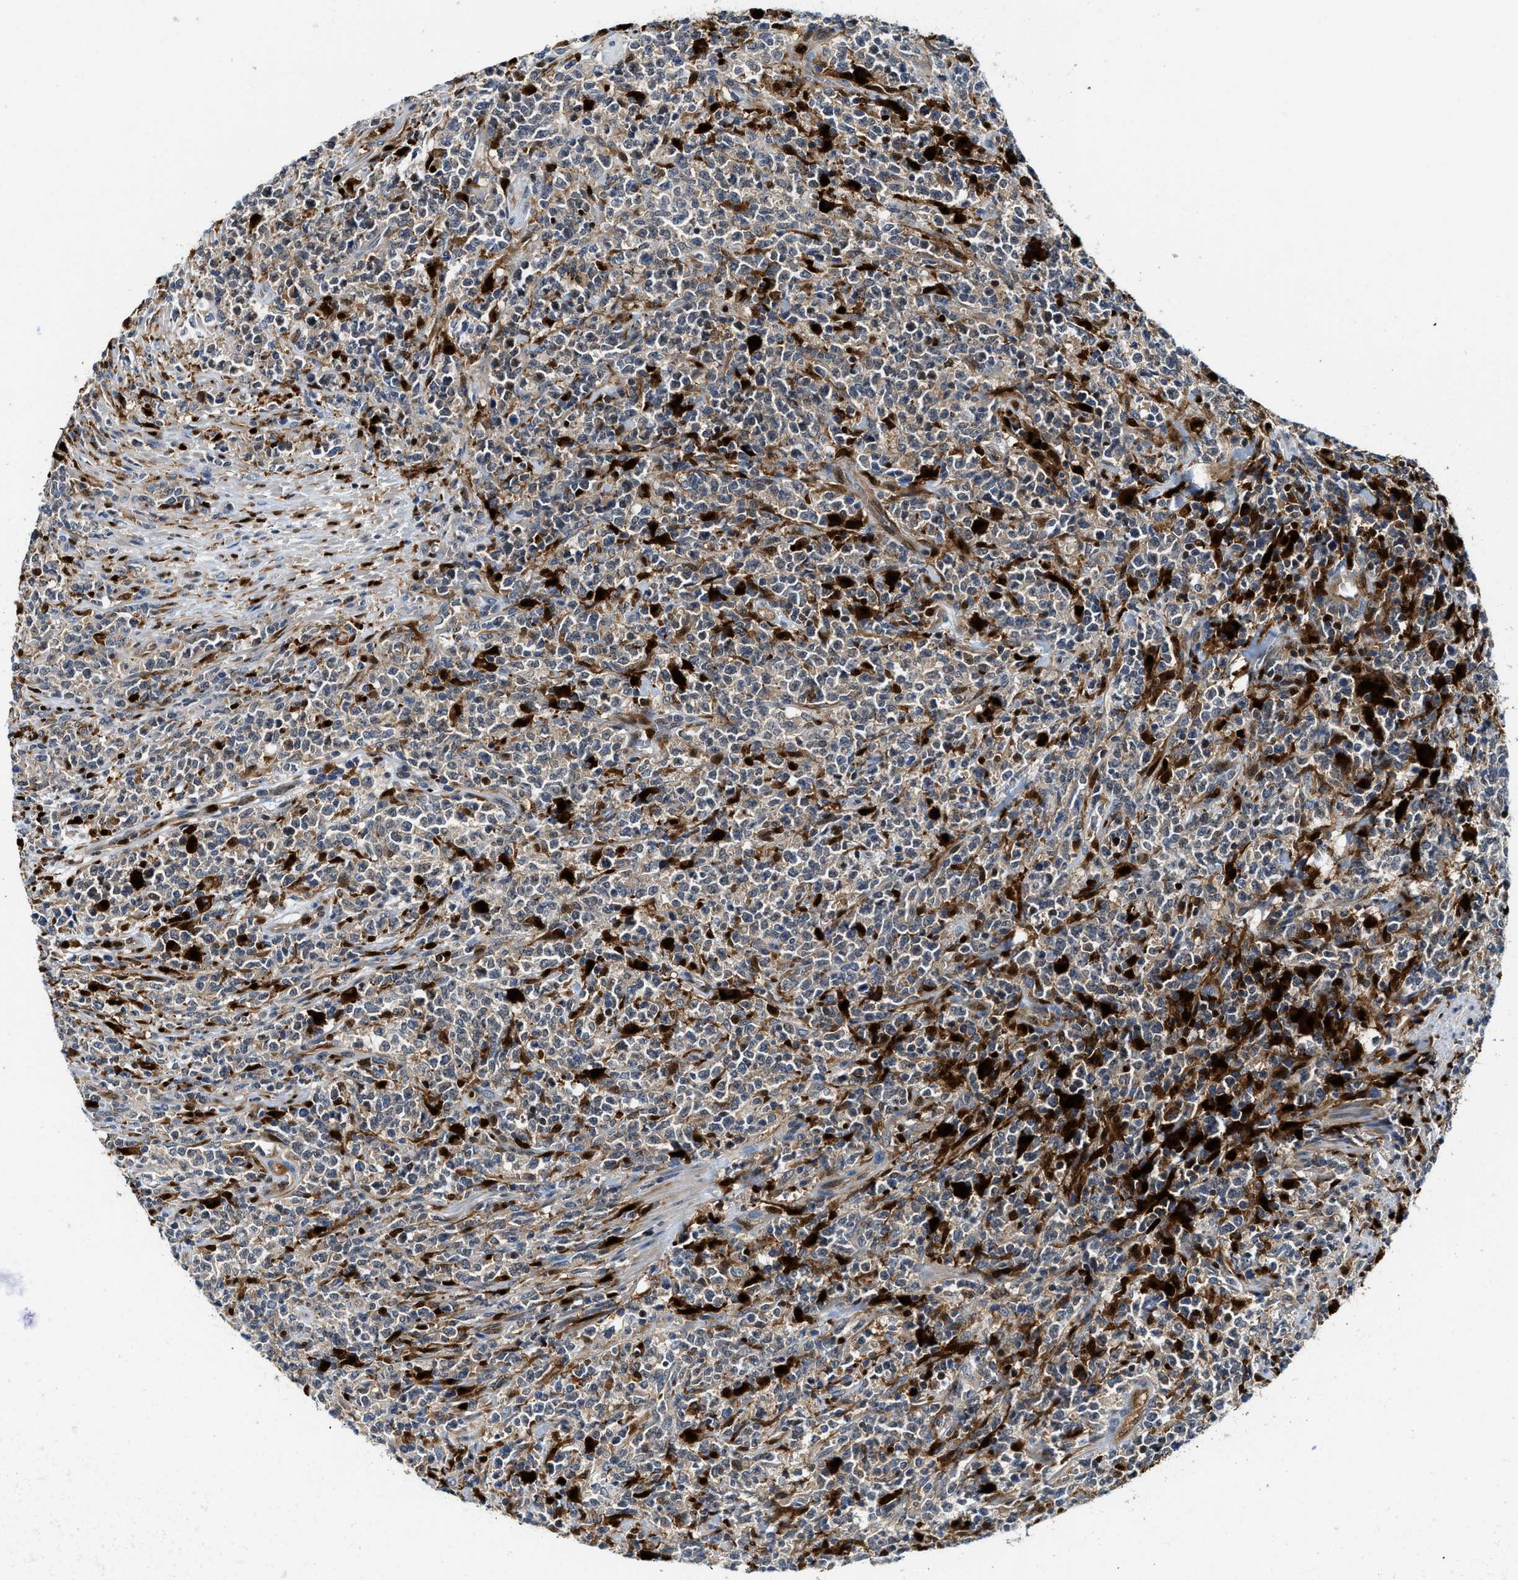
{"staining": {"intensity": "weak", "quantity": "<25%", "location": "cytoplasmic/membranous"}, "tissue": "lymphoma", "cell_type": "Tumor cells", "image_type": "cancer", "snomed": [{"axis": "morphology", "description": "Malignant lymphoma, non-Hodgkin's type, High grade"}, {"axis": "topography", "description": "Soft tissue"}], "caption": "This histopathology image is of lymphoma stained with immunohistochemistry (IHC) to label a protein in brown with the nuclei are counter-stained blue. There is no positivity in tumor cells.", "gene": "LTA4H", "patient": {"sex": "male", "age": 18}}